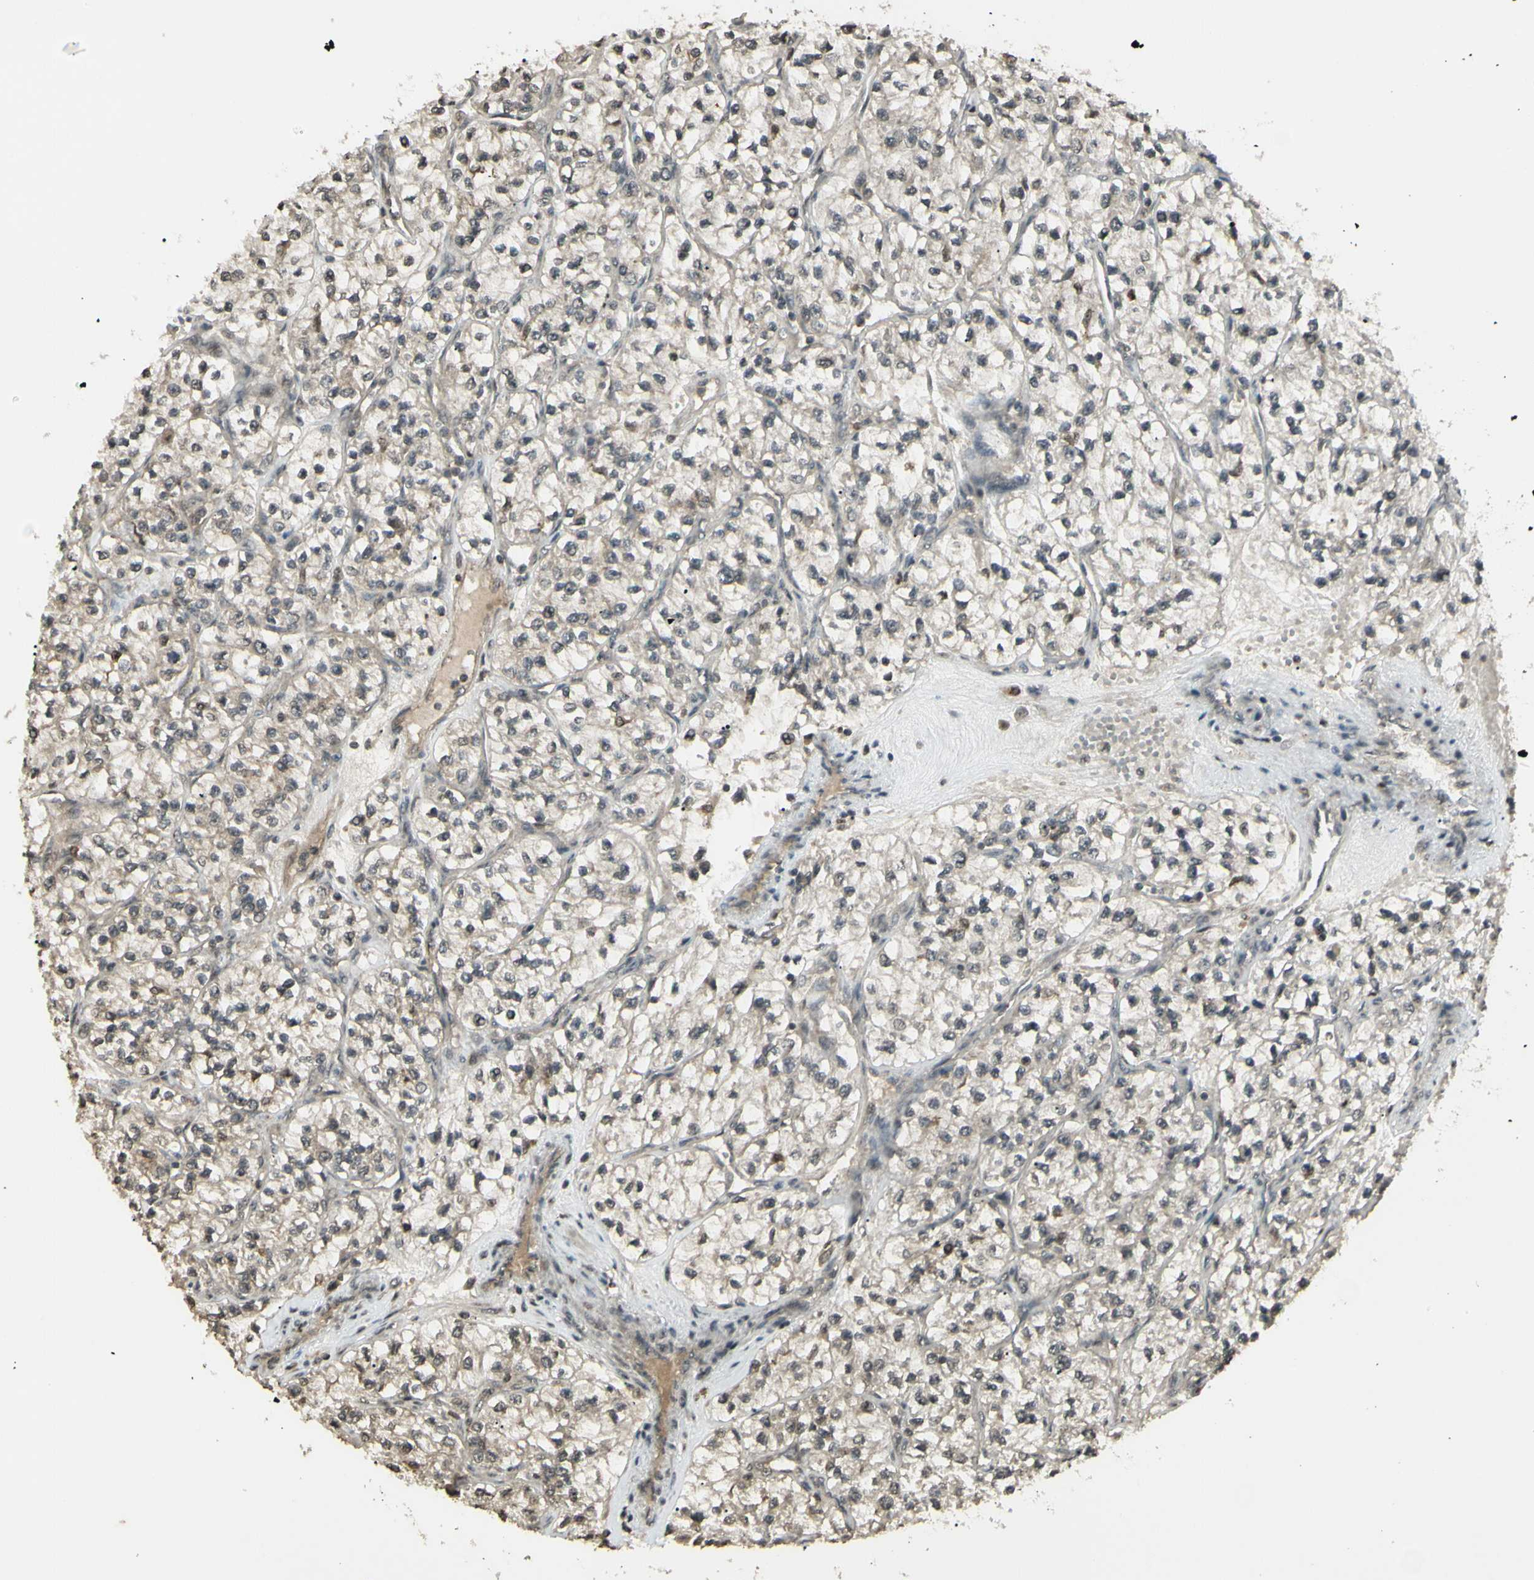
{"staining": {"intensity": "weak", "quantity": "25%-75%", "location": "cytoplasmic/membranous"}, "tissue": "renal cancer", "cell_type": "Tumor cells", "image_type": "cancer", "snomed": [{"axis": "morphology", "description": "Adenocarcinoma, NOS"}, {"axis": "topography", "description": "Kidney"}], "caption": "Protein expression analysis of renal cancer (adenocarcinoma) exhibits weak cytoplasmic/membranous expression in about 25%-75% of tumor cells.", "gene": "BLNK", "patient": {"sex": "female", "age": 57}}